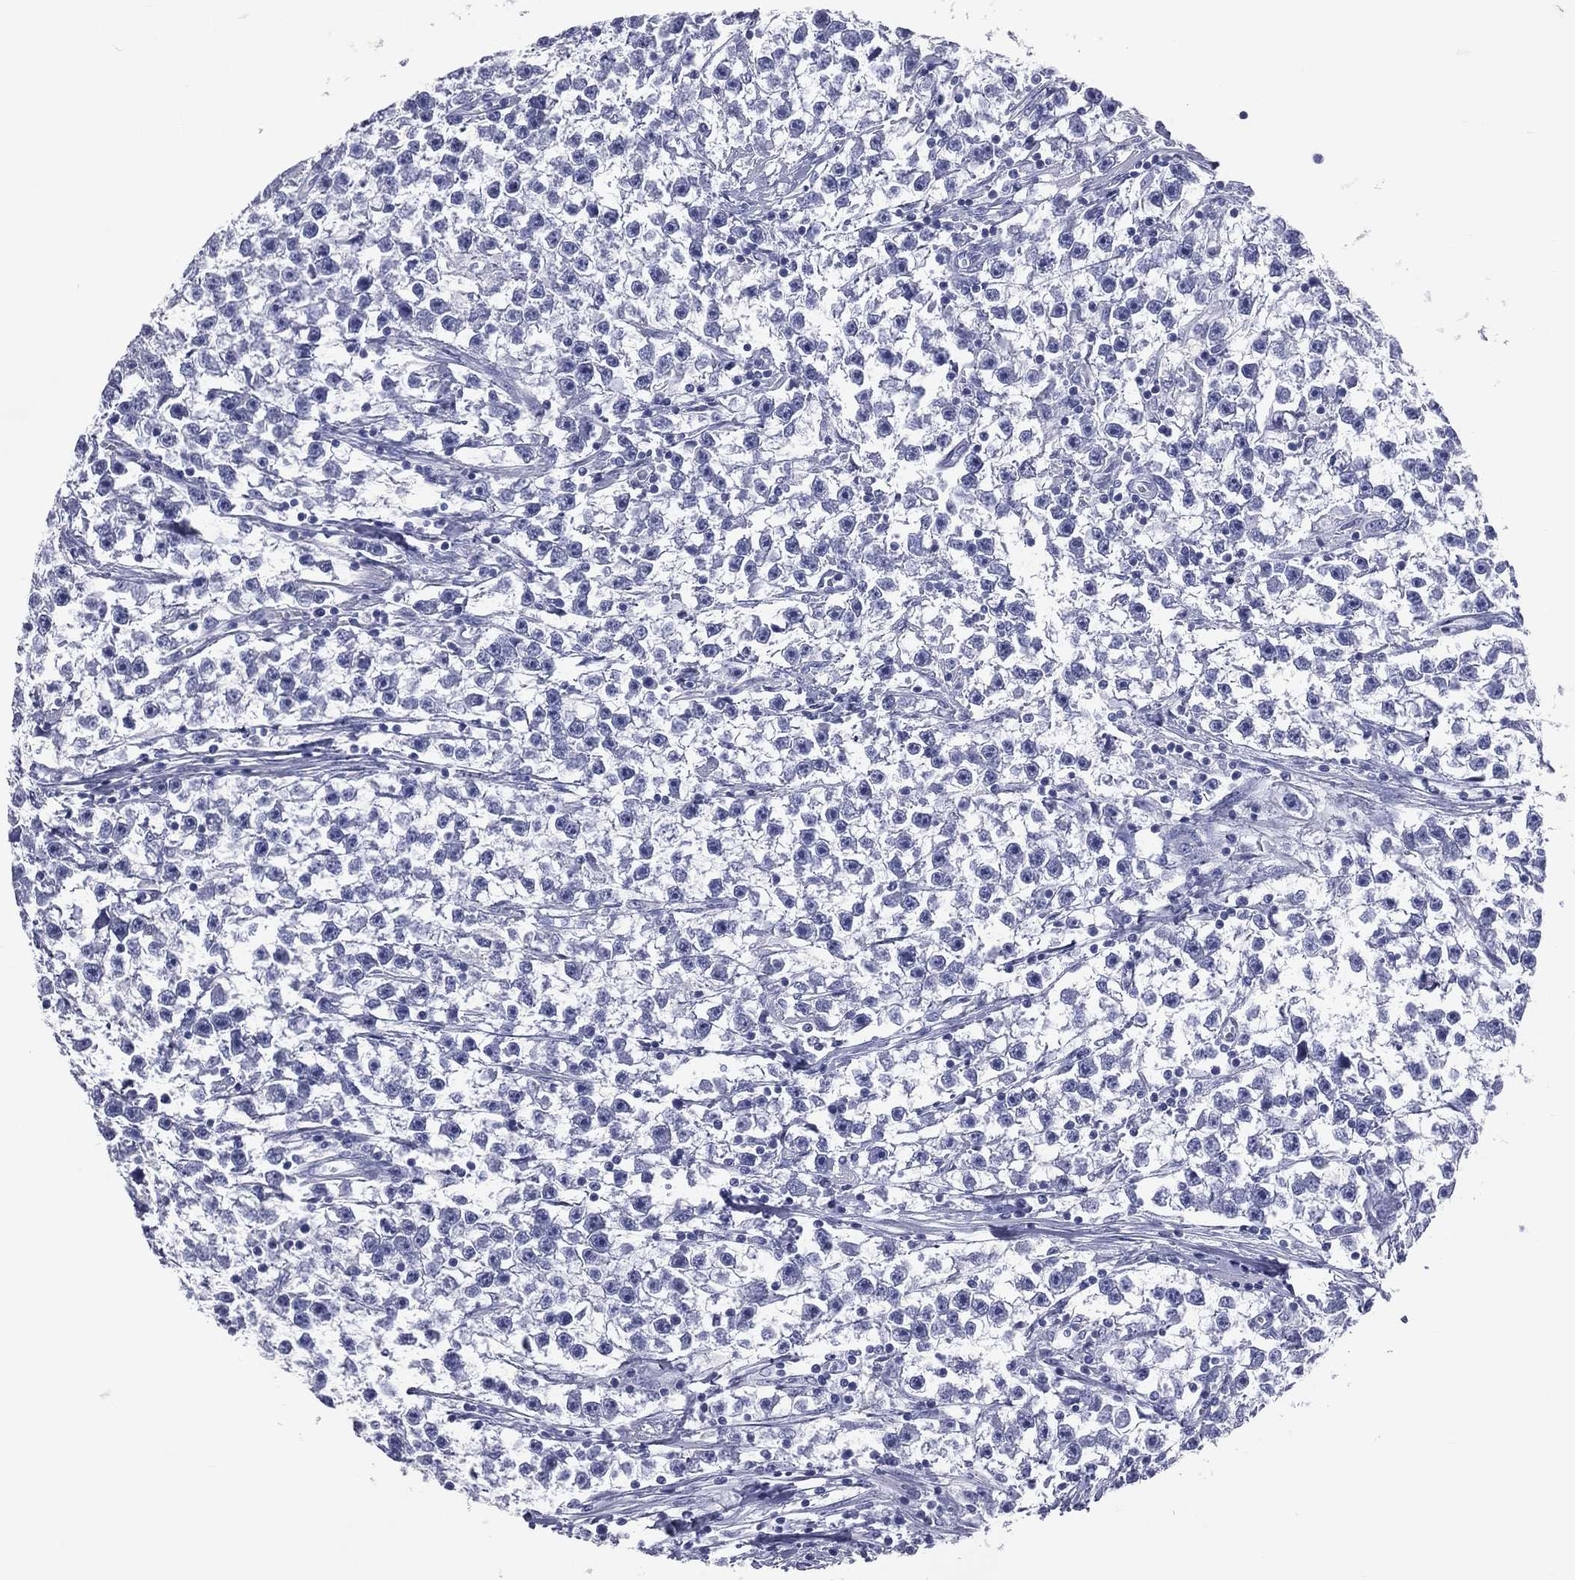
{"staining": {"intensity": "negative", "quantity": "none", "location": "none"}, "tissue": "testis cancer", "cell_type": "Tumor cells", "image_type": "cancer", "snomed": [{"axis": "morphology", "description": "Seminoma, NOS"}, {"axis": "topography", "description": "Testis"}], "caption": "Immunohistochemistry of human testis cancer (seminoma) demonstrates no staining in tumor cells. Nuclei are stained in blue.", "gene": "MLN", "patient": {"sex": "male", "age": 59}}